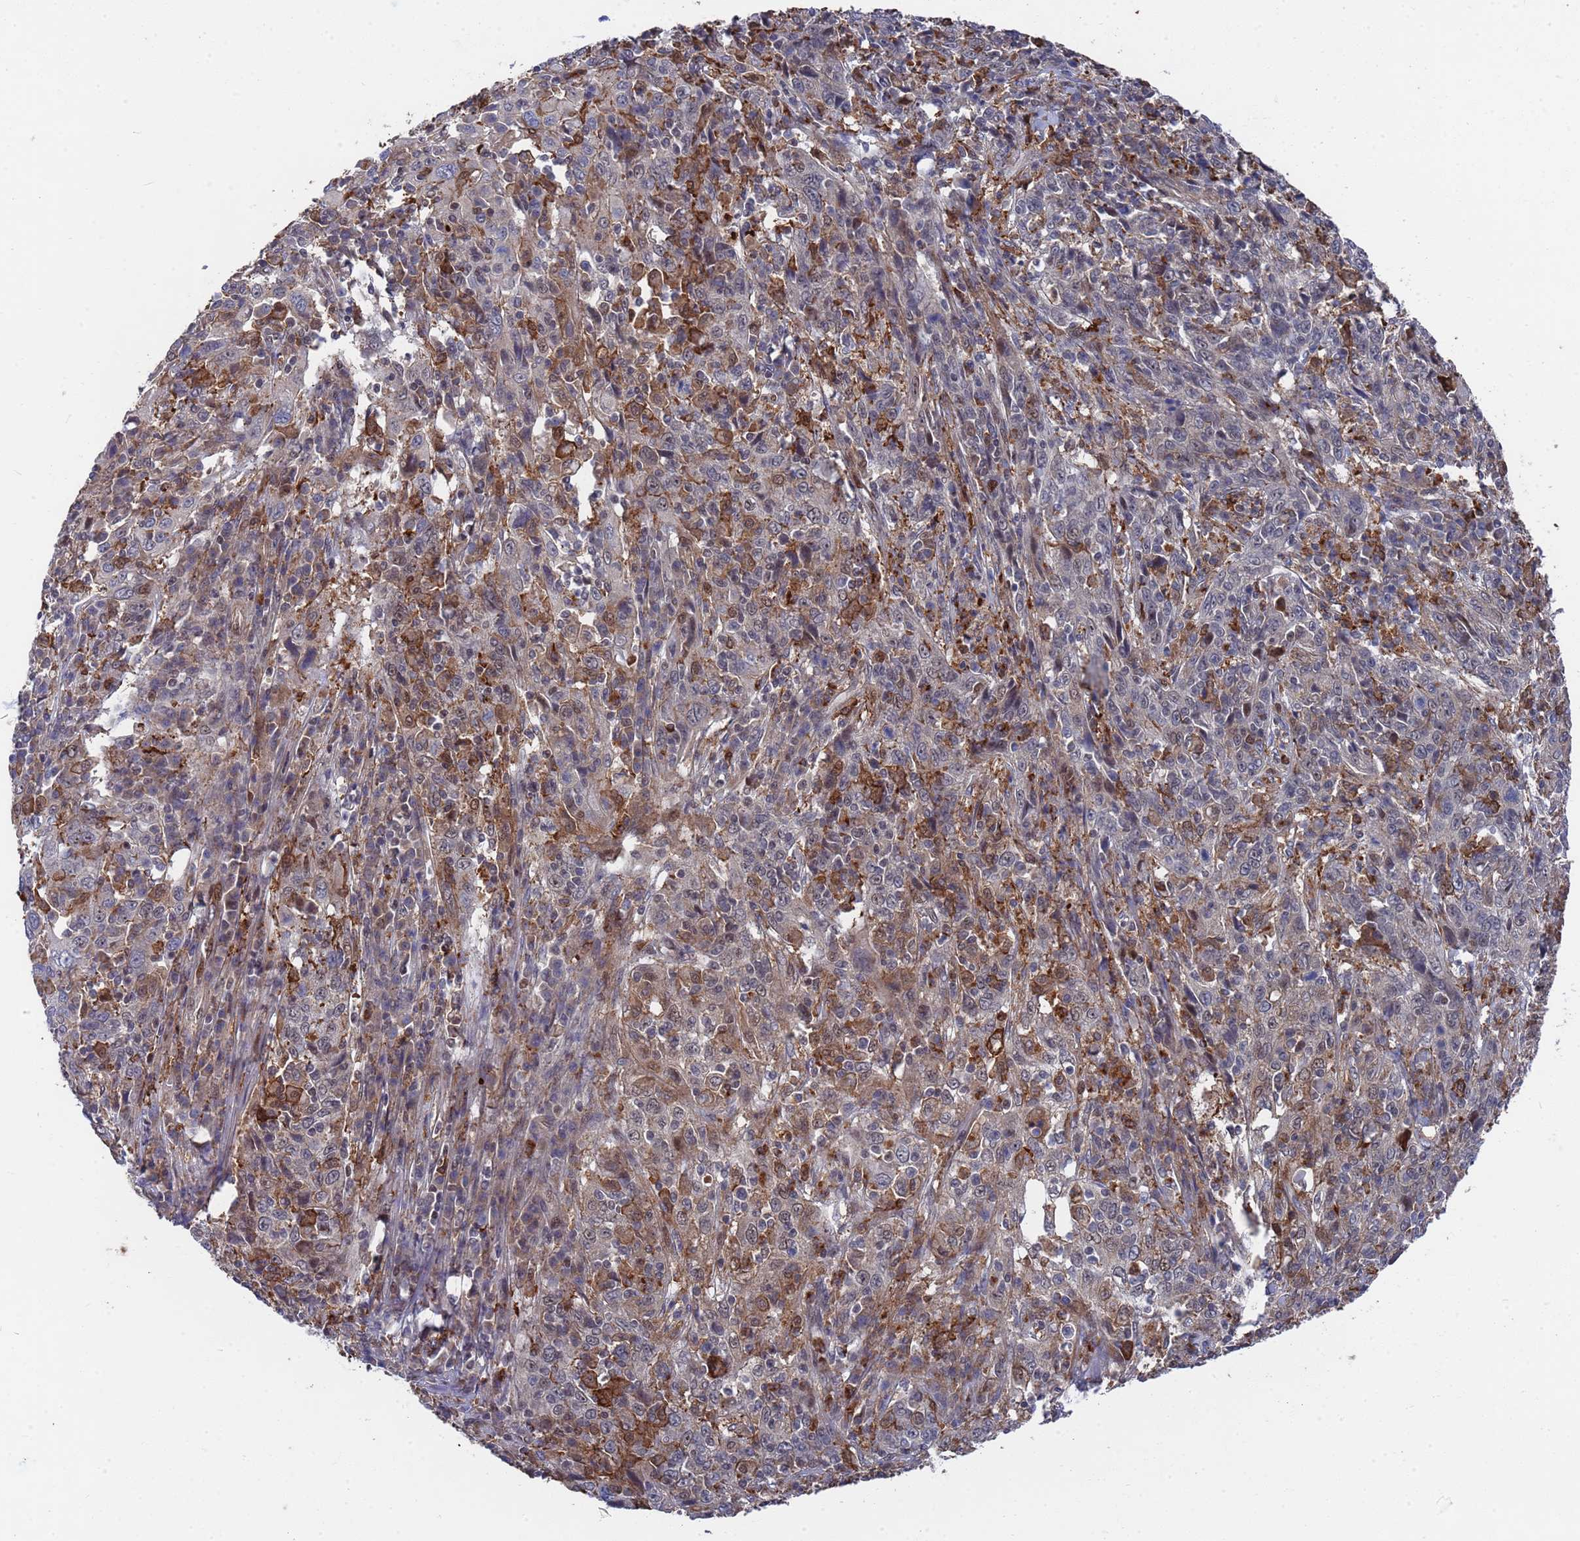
{"staining": {"intensity": "moderate", "quantity": "<25%", "location": "cytoplasmic/membranous,nuclear"}, "tissue": "cervical cancer", "cell_type": "Tumor cells", "image_type": "cancer", "snomed": [{"axis": "morphology", "description": "Squamous cell carcinoma, NOS"}, {"axis": "topography", "description": "Cervix"}], "caption": "Squamous cell carcinoma (cervical) was stained to show a protein in brown. There is low levels of moderate cytoplasmic/membranous and nuclear expression in about <25% of tumor cells. (DAB (3,3'-diaminobenzidine) IHC, brown staining for protein, blue staining for nuclei).", "gene": "TMBIM6", "patient": {"sex": "female", "age": 46}}